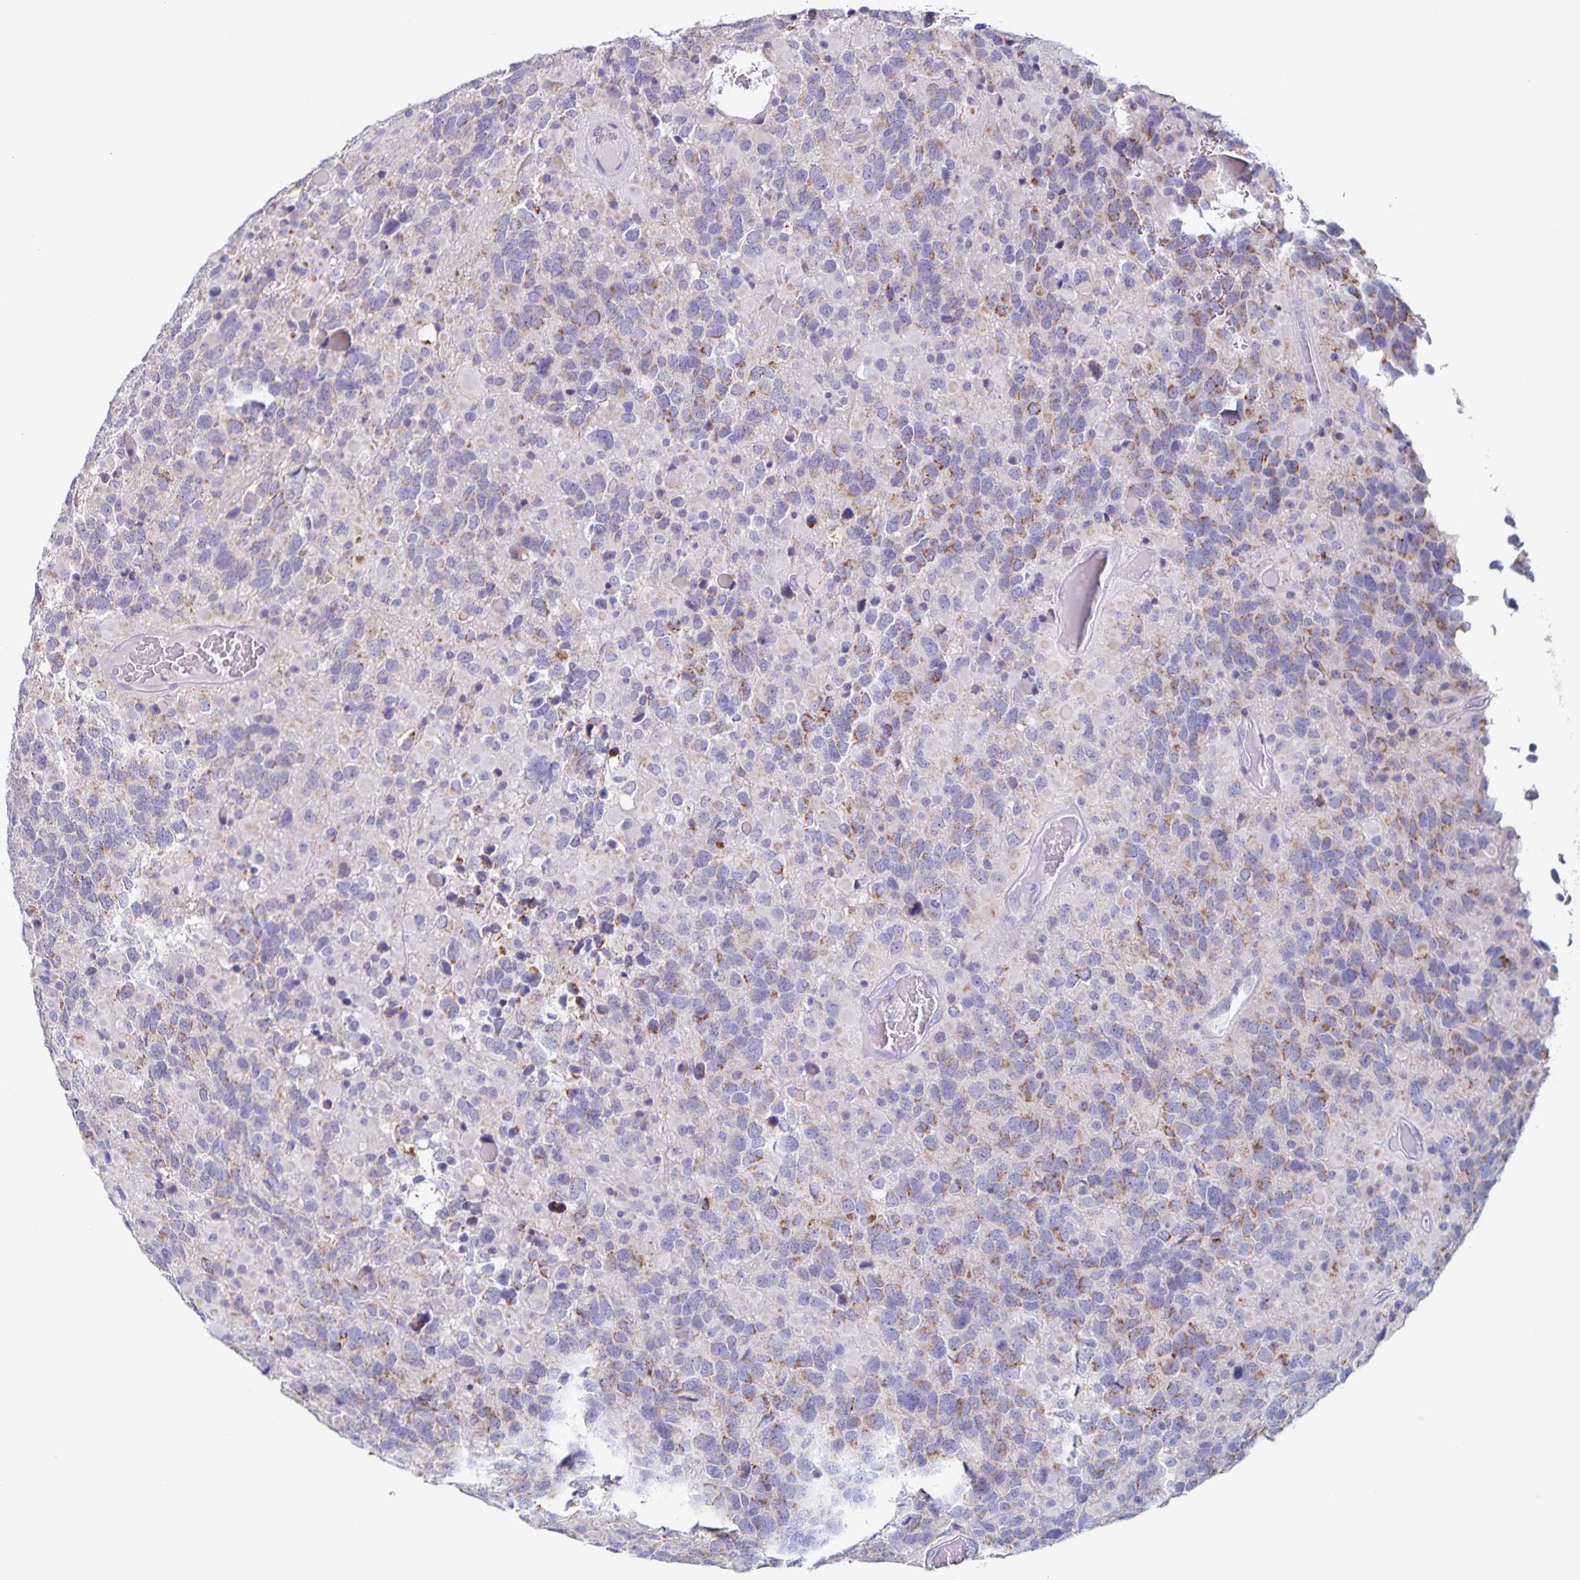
{"staining": {"intensity": "weak", "quantity": "25%-75%", "location": "cytoplasmic/membranous"}, "tissue": "glioma", "cell_type": "Tumor cells", "image_type": "cancer", "snomed": [{"axis": "morphology", "description": "Glioma, malignant, High grade"}, {"axis": "topography", "description": "Brain"}], "caption": "A brown stain highlights weak cytoplasmic/membranous positivity of a protein in high-grade glioma (malignant) tumor cells. Nuclei are stained in blue.", "gene": "RPL36A", "patient": {"sex": "female", "age": 40}}